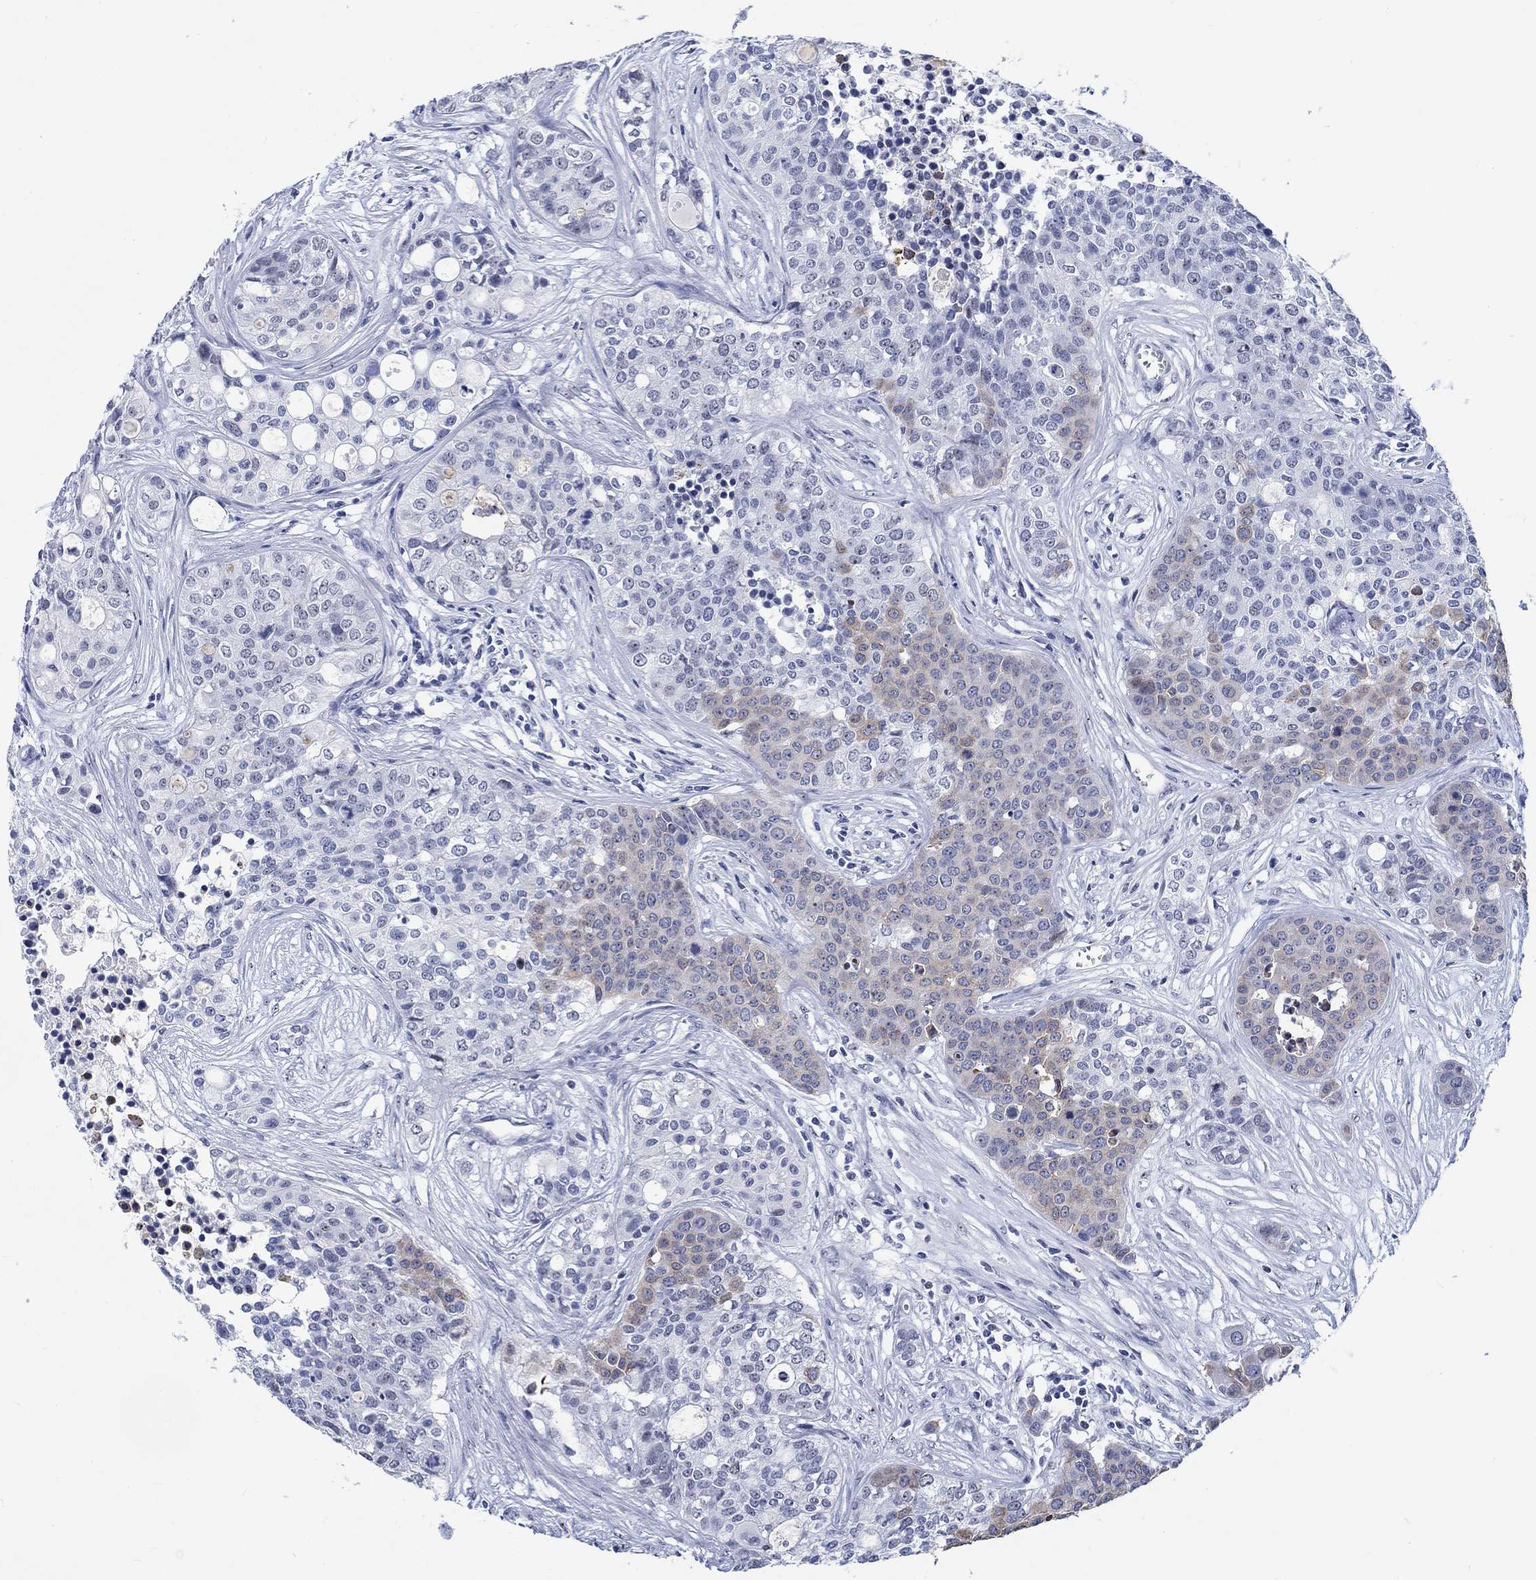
{"staining": {"intensity": "negative", "quantity": "none", "location": "none"}, "tissue": "carcinoid", "cell_type": "Tumor cells", "image_type": "cancer", "snomed": [{"axis": "morphology", "description": "Carcinoid, malignant, NOS"}, {"axis": "topography", "description": "Colon"}], "caption": "Carcinoid (malignant) was stained to show a protein in brown. There is no significant positivity in tumor cells.", "gene": "ZNF446", "patient": {"sex": "male", "age": 81}}